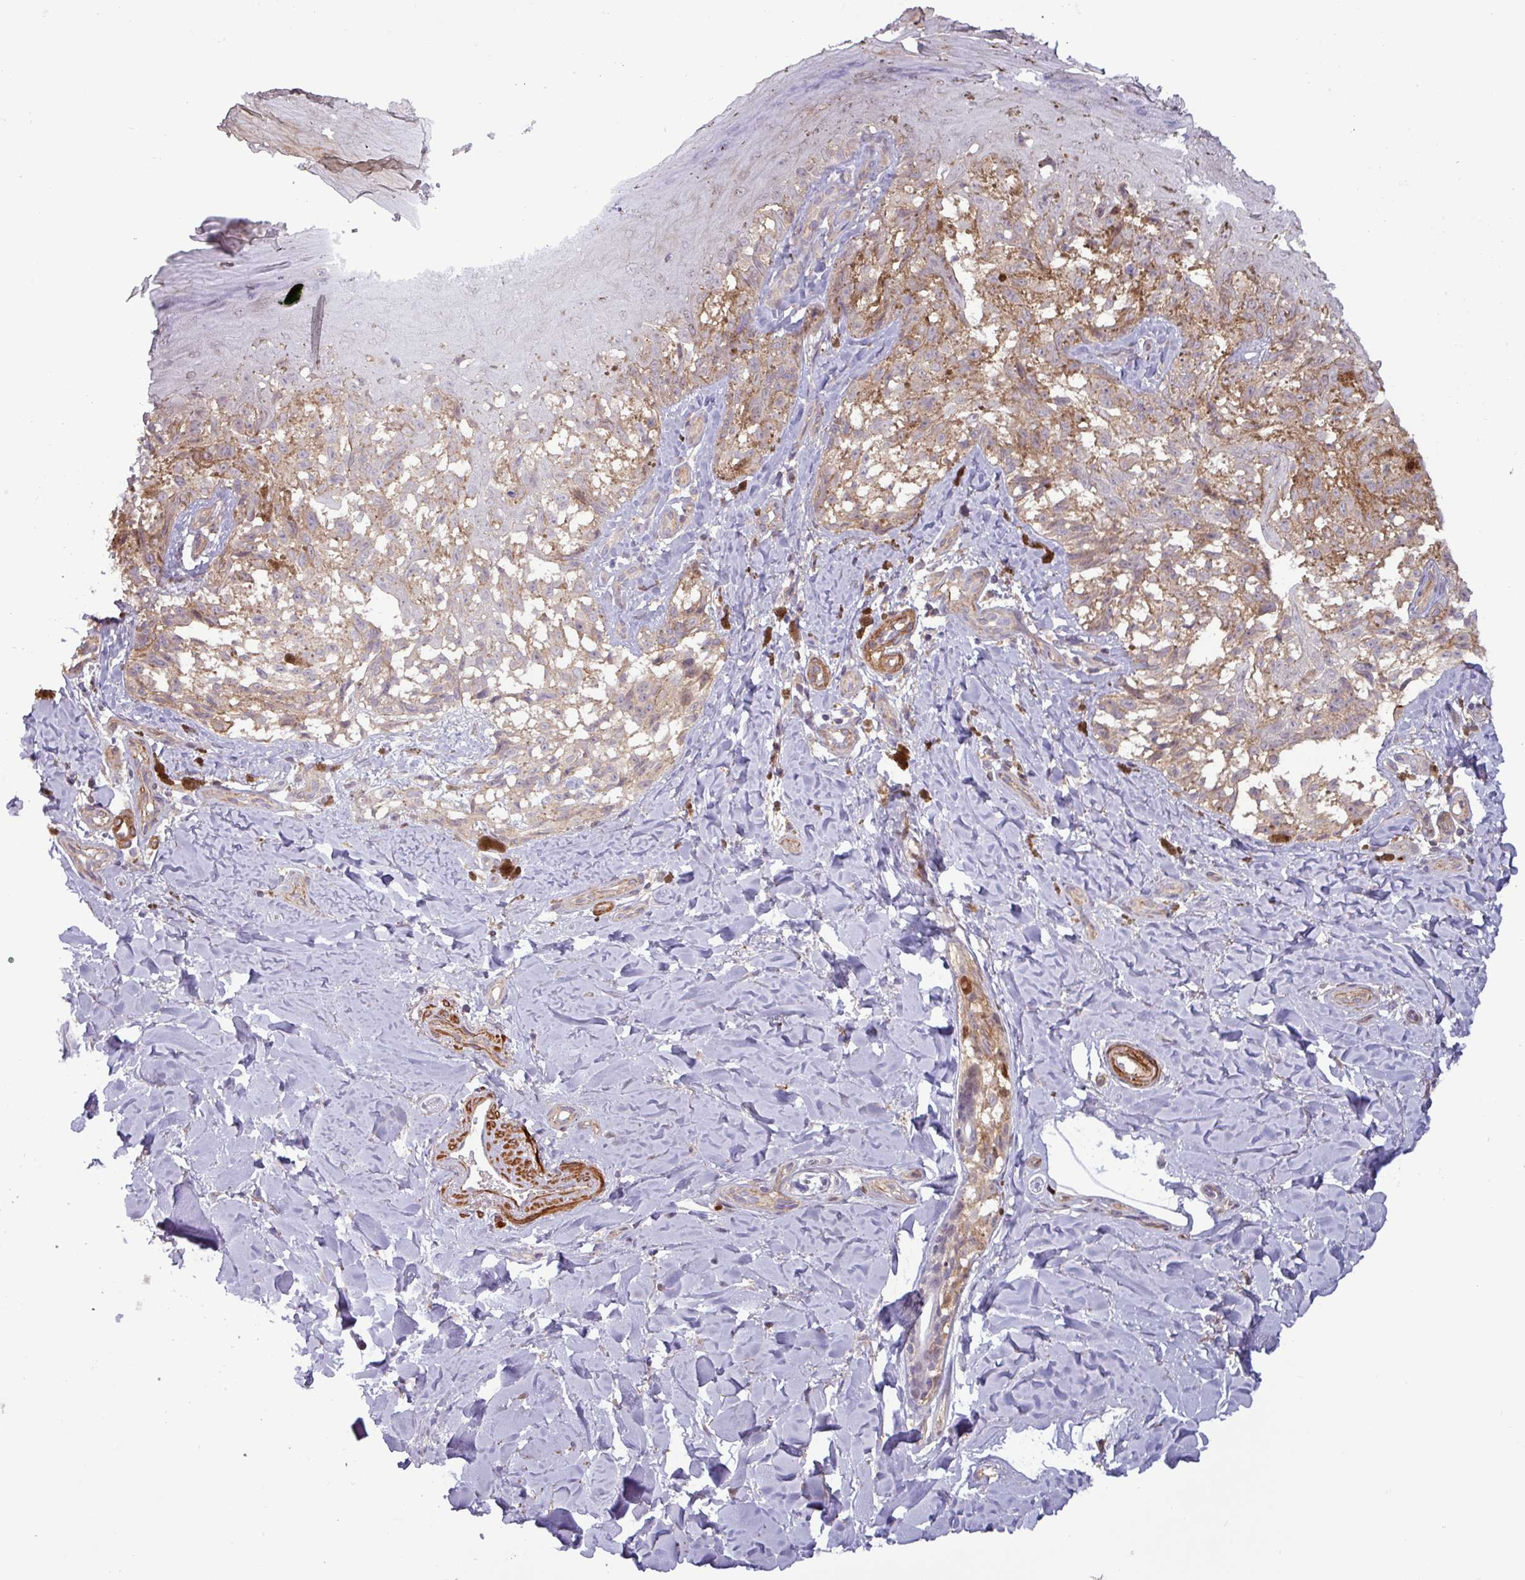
{"staining": {"intensity": "weak", "quantity": "<25%", "location": "cytoplasmic/membranous"}, "tissue": "melanoma", "cell_type": "Tumor cells", "image_type": "cancer", "snomed": [{"axis": "morphology", "description": "Malignant melanoma, NOS"}, {"axis": "topography", "description": "Skin"}], "caption": "Photomicrograph shows no significant protein staining in tumor cells of melanoma.", "gene": "PCED1A", "patient": {"sex": "female", "age": 65}}